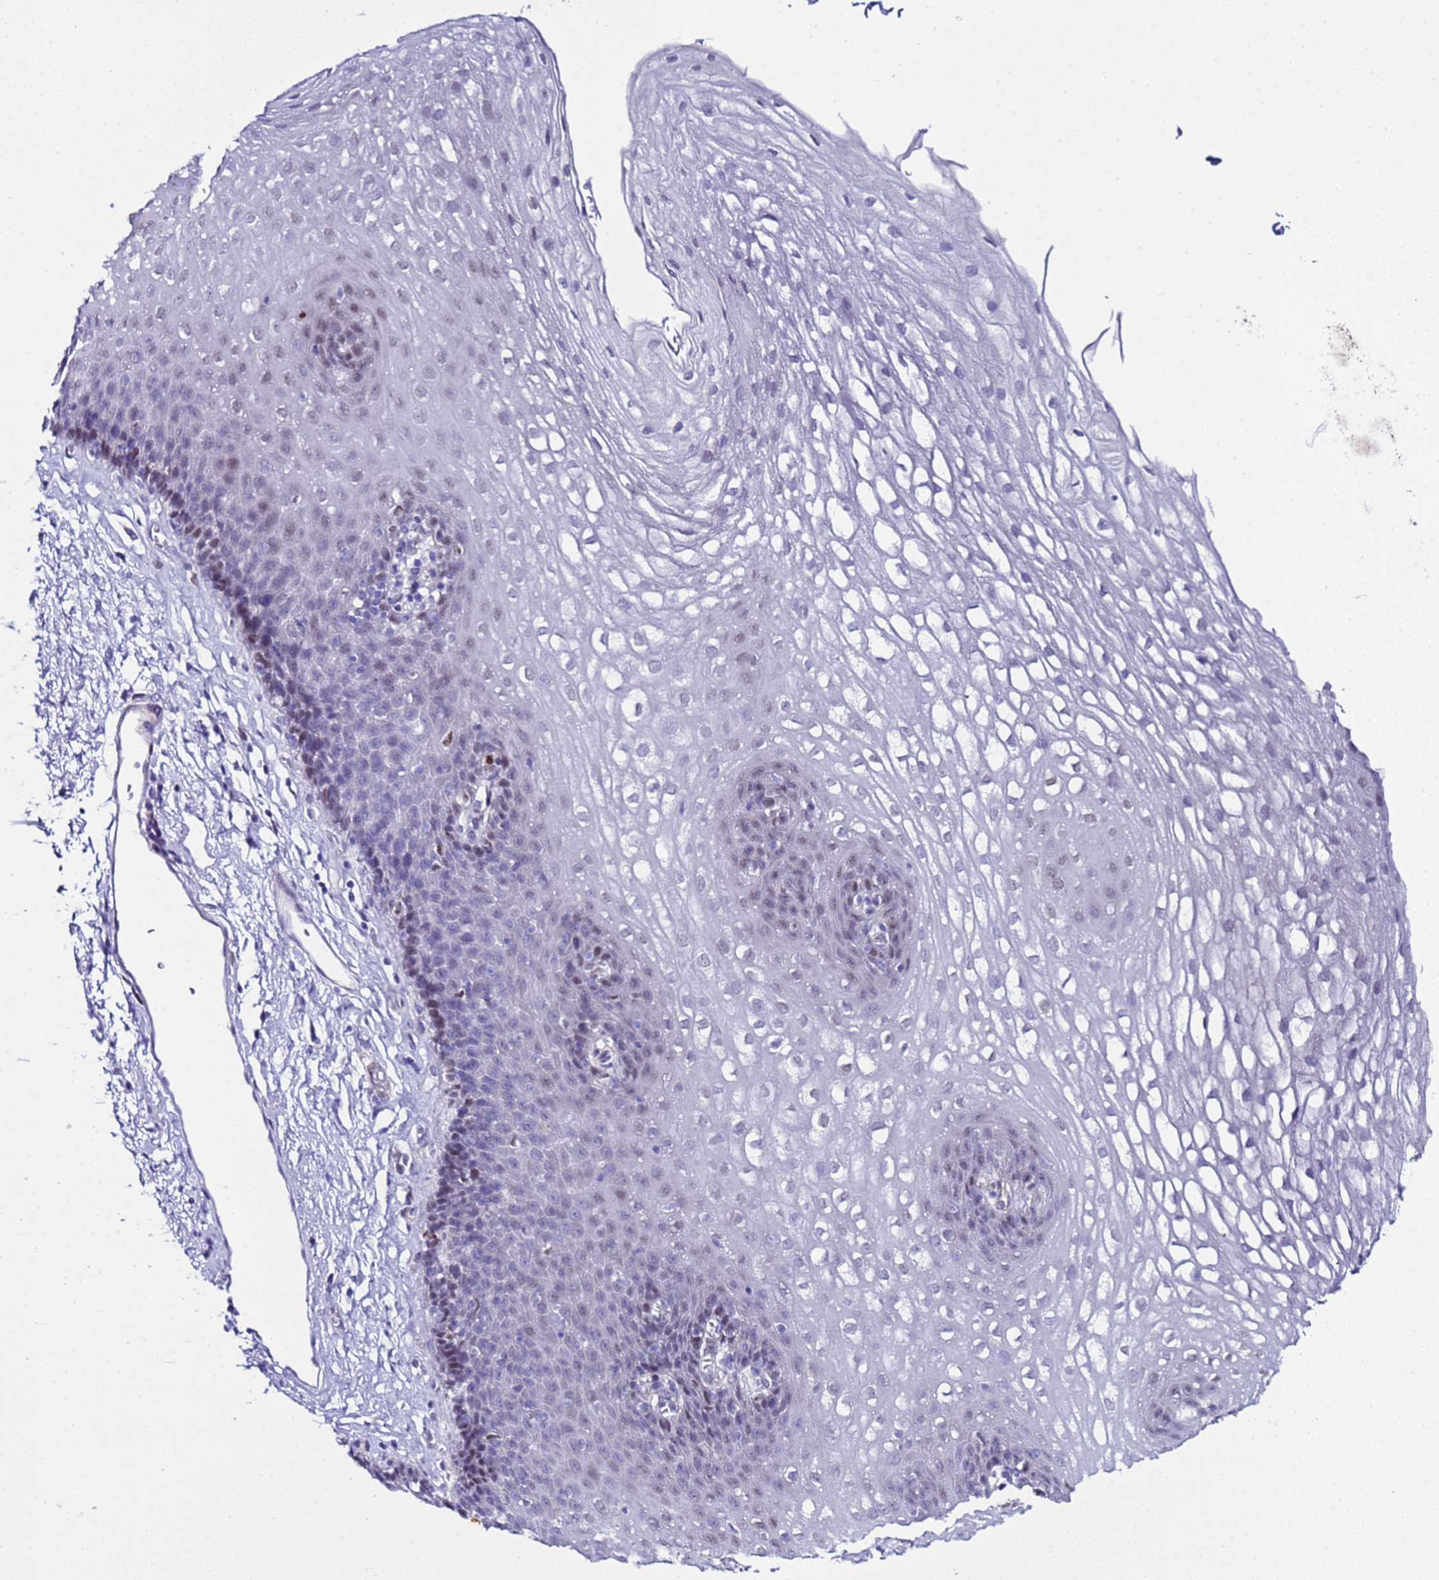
{"staining": {"intensity": "moderate", "quantity": "<25%", "location": "nuclear"}, "tissue": "esophagus", "cell_type": "Squamous epithelial cells", "image_type": "normal", "snomed": [{"axis": "morphology", "description": "Normal tissue, NOS"}, {"axis": "topography", "description": "Esophagus"}], "caption": "Esophagus stained with immunohistochemistry exhibits moderate nuclear expression in about <25% of squamous epithelial cells.", "gene": "BCL7A", "patient": {"sex": "female", "age": 66}}